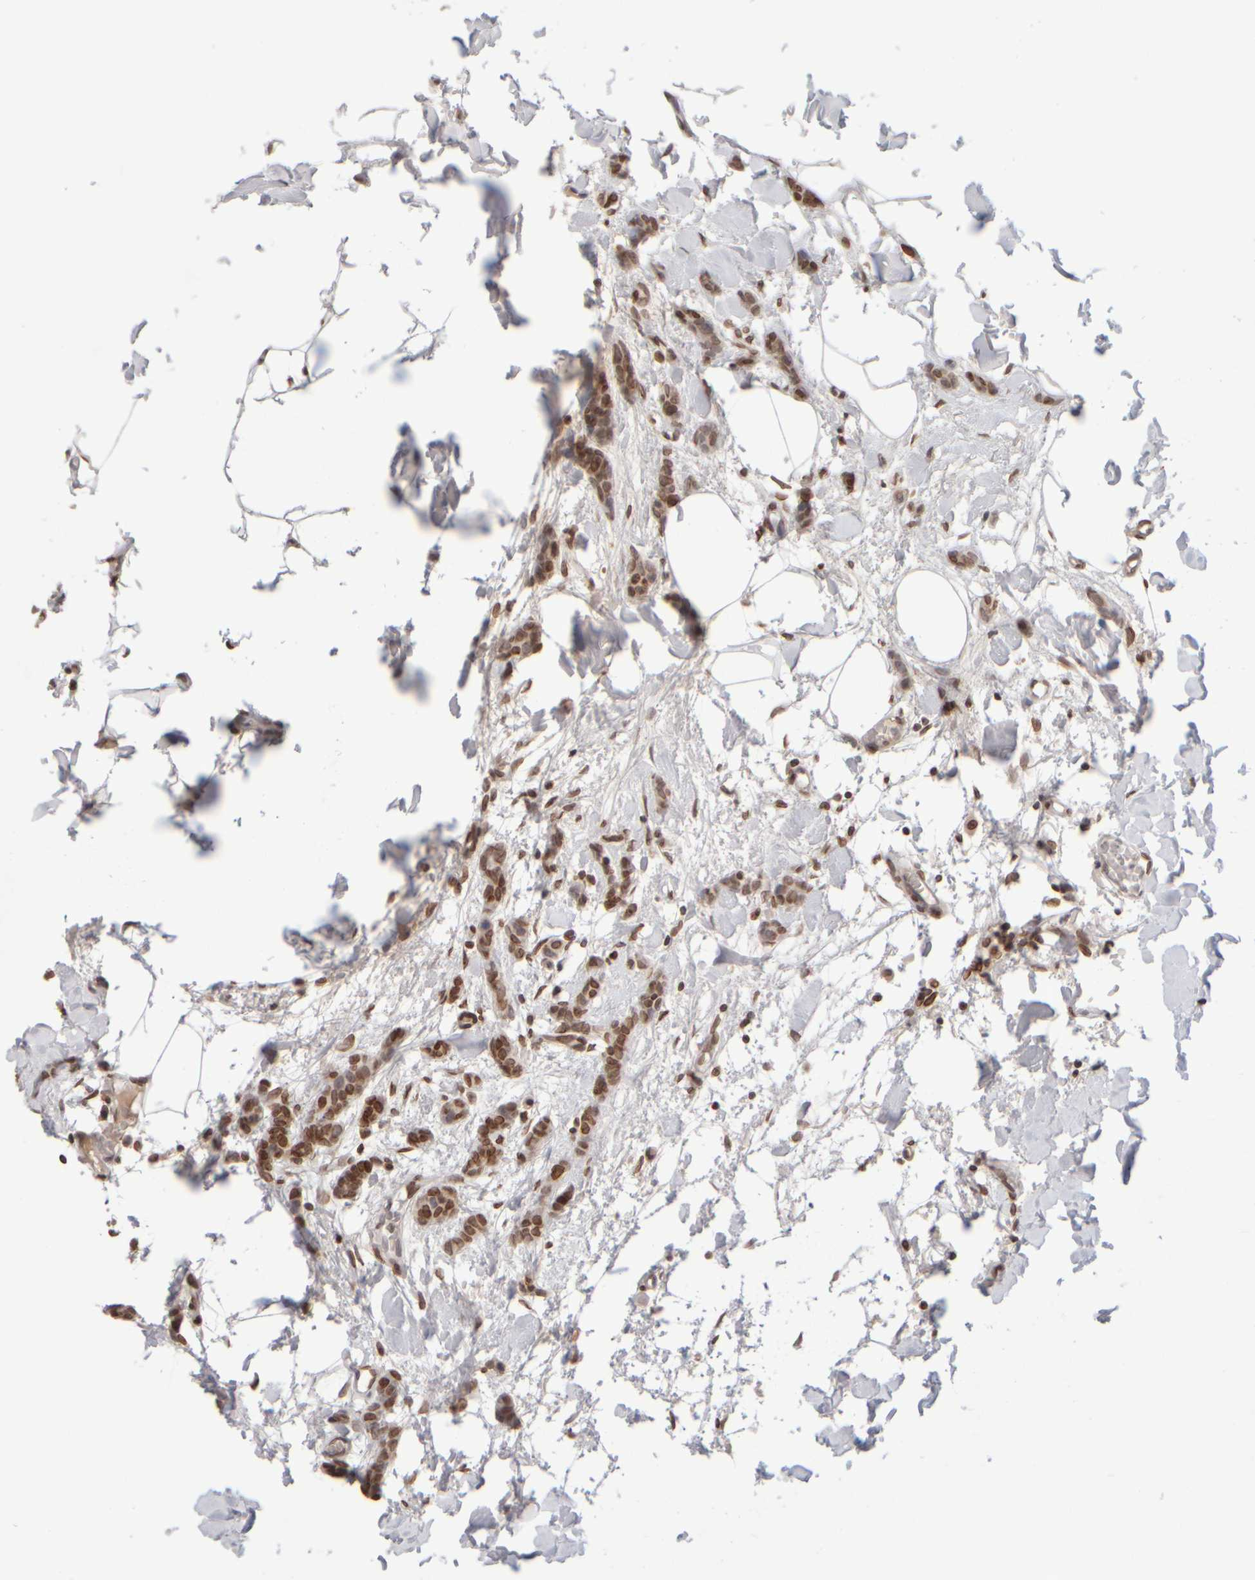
{"staining": {"intensity": "moderate", "quantity": ">75%", "location": "nuclear"}, "tissue": "breast cancer", "cell_type": "Tumor cells", "image_type": "cancer", "snomed": [{"axis": "morphology", "description": "Lobular carcinoma"}, {"axis": "topography", "description": "Skin"}, {"axis": "topography", "description": "Breast"}], "caption": "This photomicrograph displays breast cancer (lobular carcinoma) stained with immunohistochemistry to label a protein in brown. The nuclear of tumor cells show moderate positivity for the protein. Nuclei are counter-stained blue.", "gene": "ZC3HC1", "patient": {"sex": "female", "age": 46}}